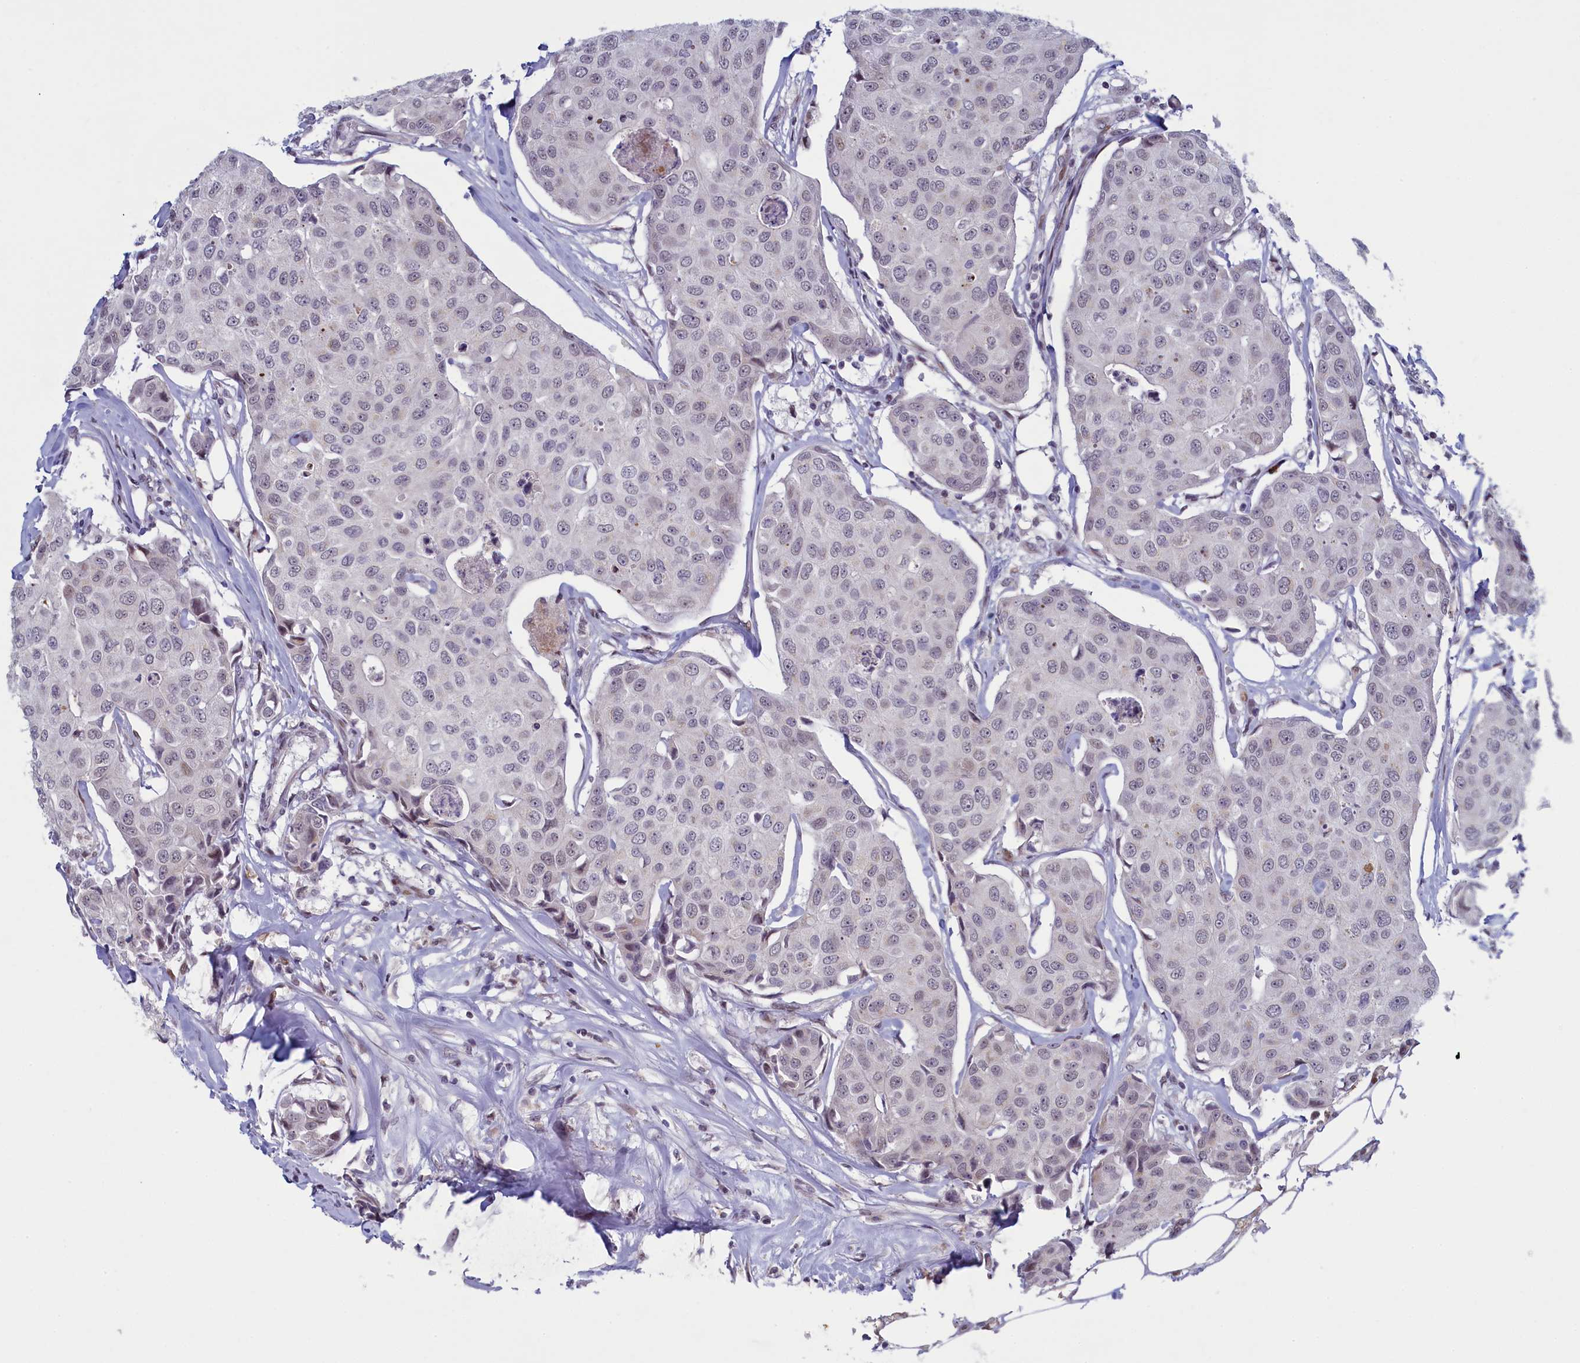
{"staining": {"intensity": "negative", "quantity": "none", "location": "none"}, "tissue": "breast cancer", "cell_type": "Tumor cells", "image_type": "cancer", "snomed": [{"axis": "morphology", "description": "Duct carcinoma"}, {"axis": "topography", "description": "Breast"}], "caption": "Human breast infiltrating ductal carcinoma stained for a protein using immunohistochemistry shows no expression in tumor cells.", "gene": "ATF7IP2", "patient": {"sex": "female", "age": 80}}